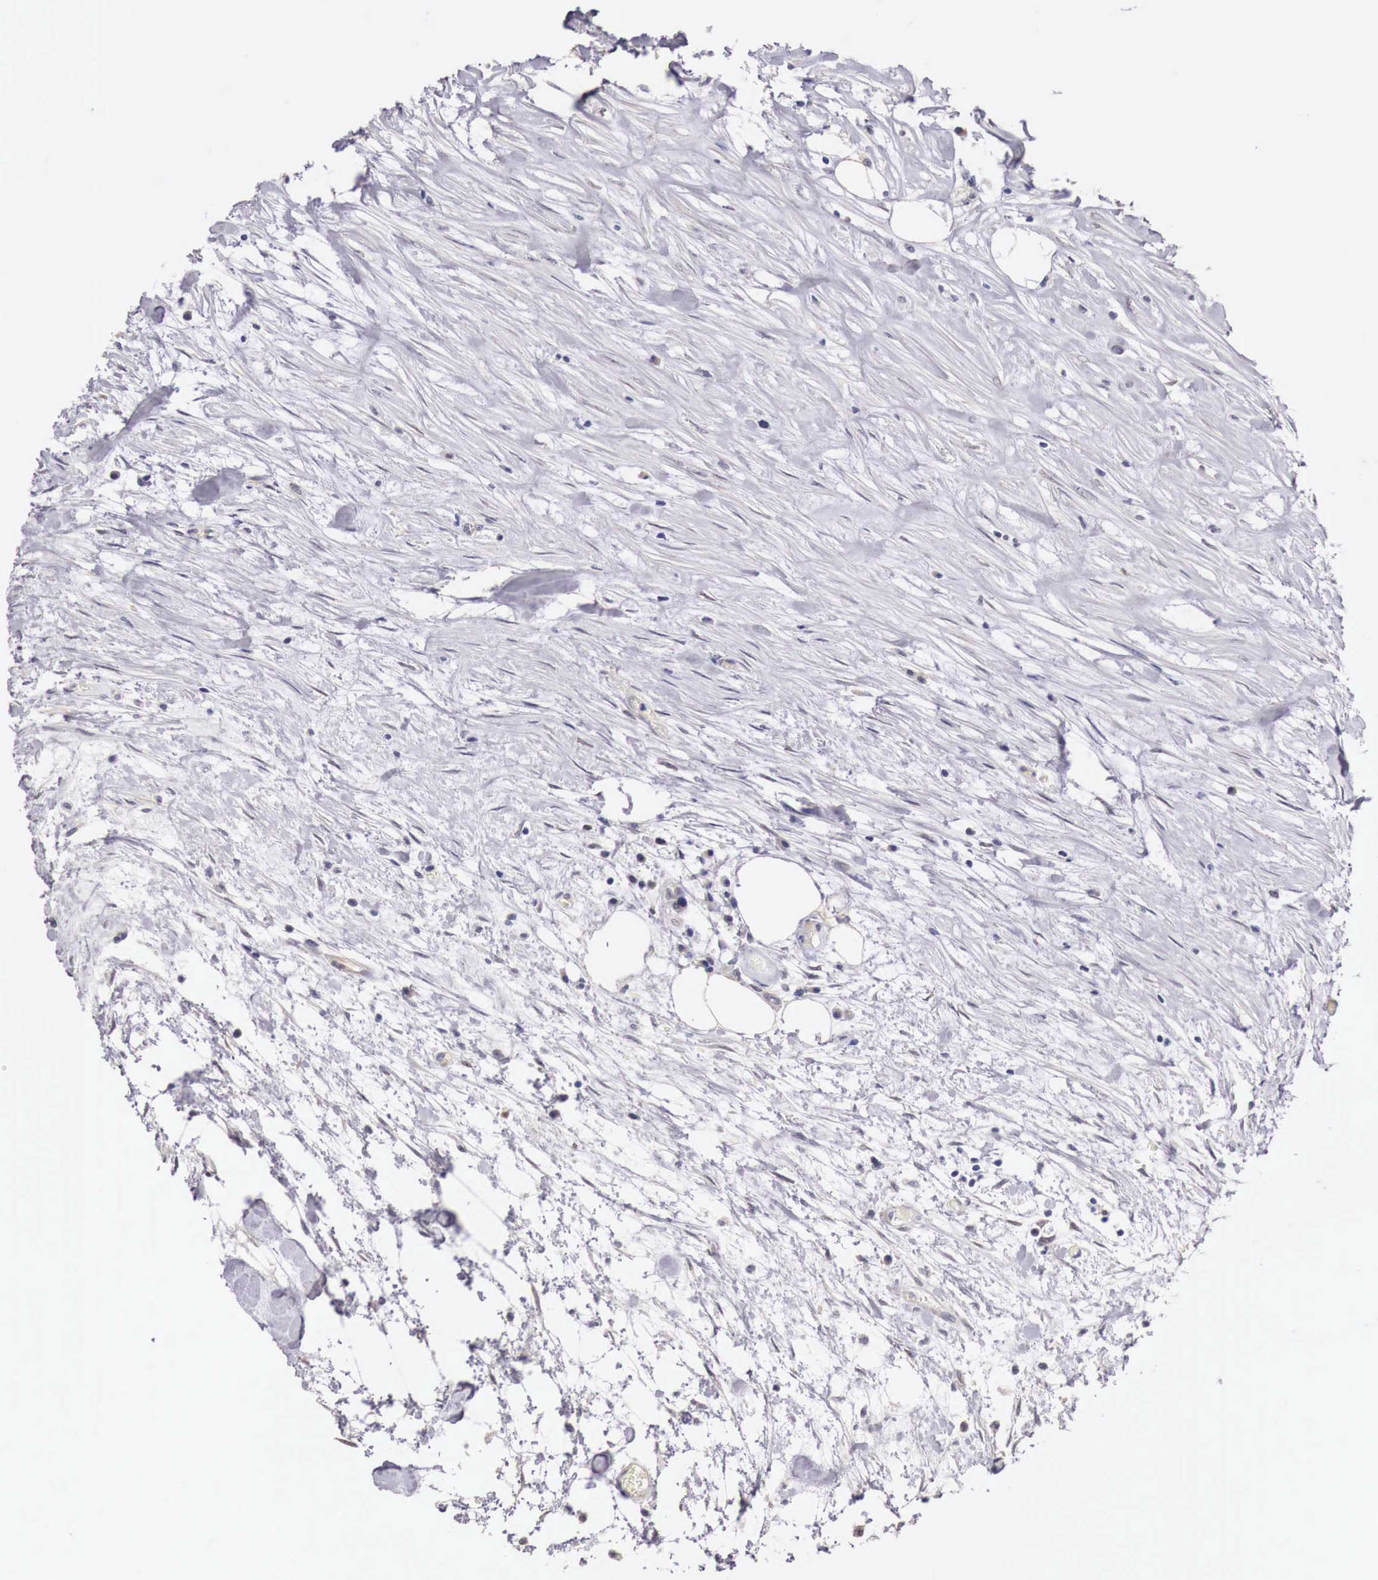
{"staining": {"intensity": "negative", "quantity": "none", "location": "none"}, "tissue": "colorectal cancer", "cell_type": "Tumor cells", "image_type": "cancer", "snomed": [{"axis": "morphology", "description": "Adenocarcinoma, NOS"}, {"axis": "topography", "description": "Rectum"}], "caption": "The micrograph displays no staining of tumor cells in colorectal adenocarcinoma. (DAB immunohistochemistry visualized using brightfield microscopy, high magnification).", "gene": "ENOX2", "patient": {"sex": "female", "age": 57}}